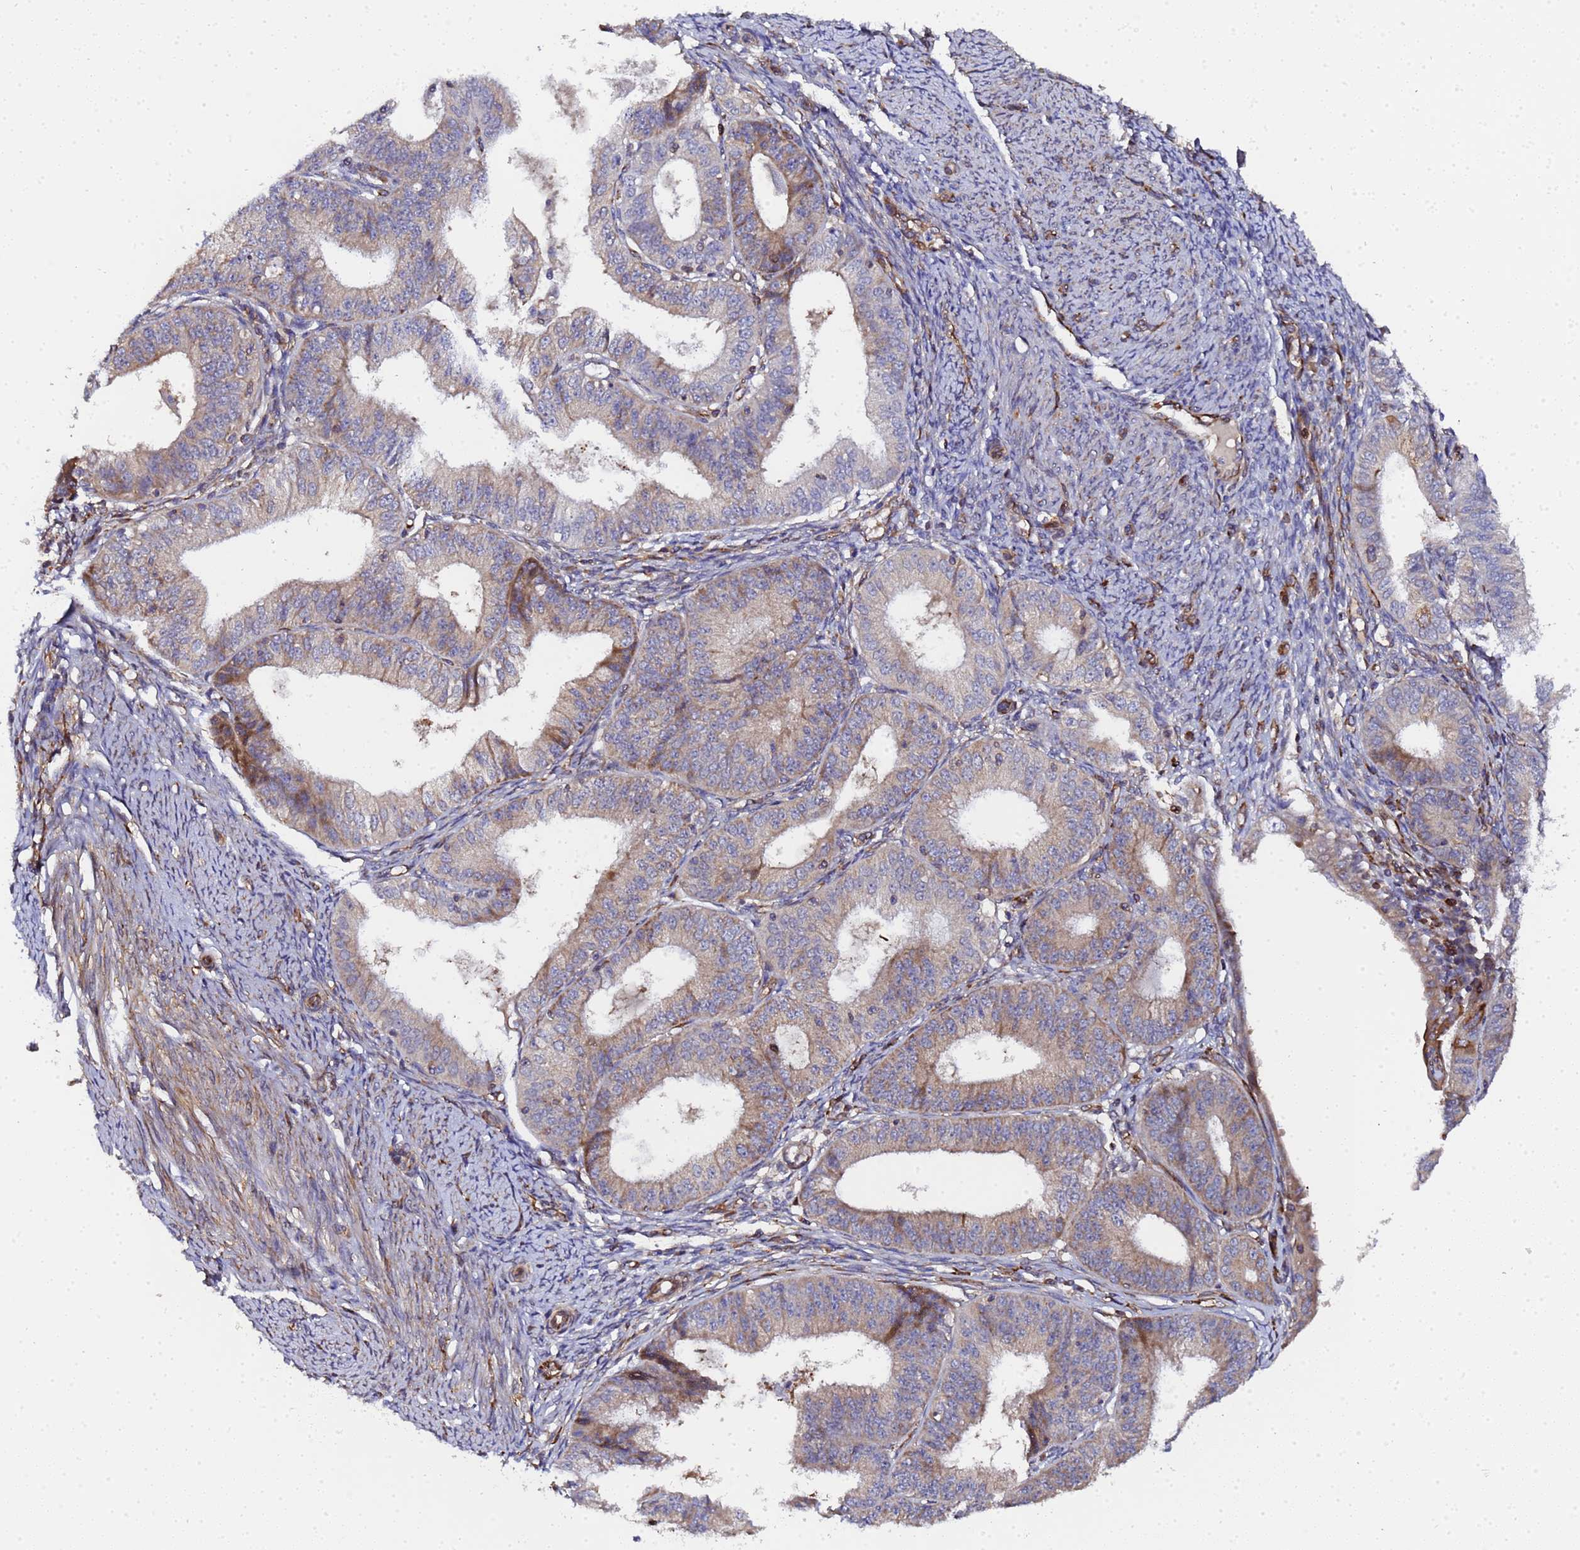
{"staining": {"intensity": "moderate", "quantity": "<25%", "location": "cytoplasmic/membranous"}, "tissue": "endometrial cancer", "cell_type": "Tumor cells", "image_type": "cancer", "snomed": [{"axis": "morphology", "description": "Adenocarcinoma, NOS"}, {"axis": "topography", "description": "Endometrium"}], "caption": "Endometrial cancer (adenocarcinoma) stained with a brown dye displays moderate cytoplasmic/membranous positive expression in approximately <25% of tumor cells.", "gene": "MOCS1", "patient": {"sex": "female", "age": 51}}